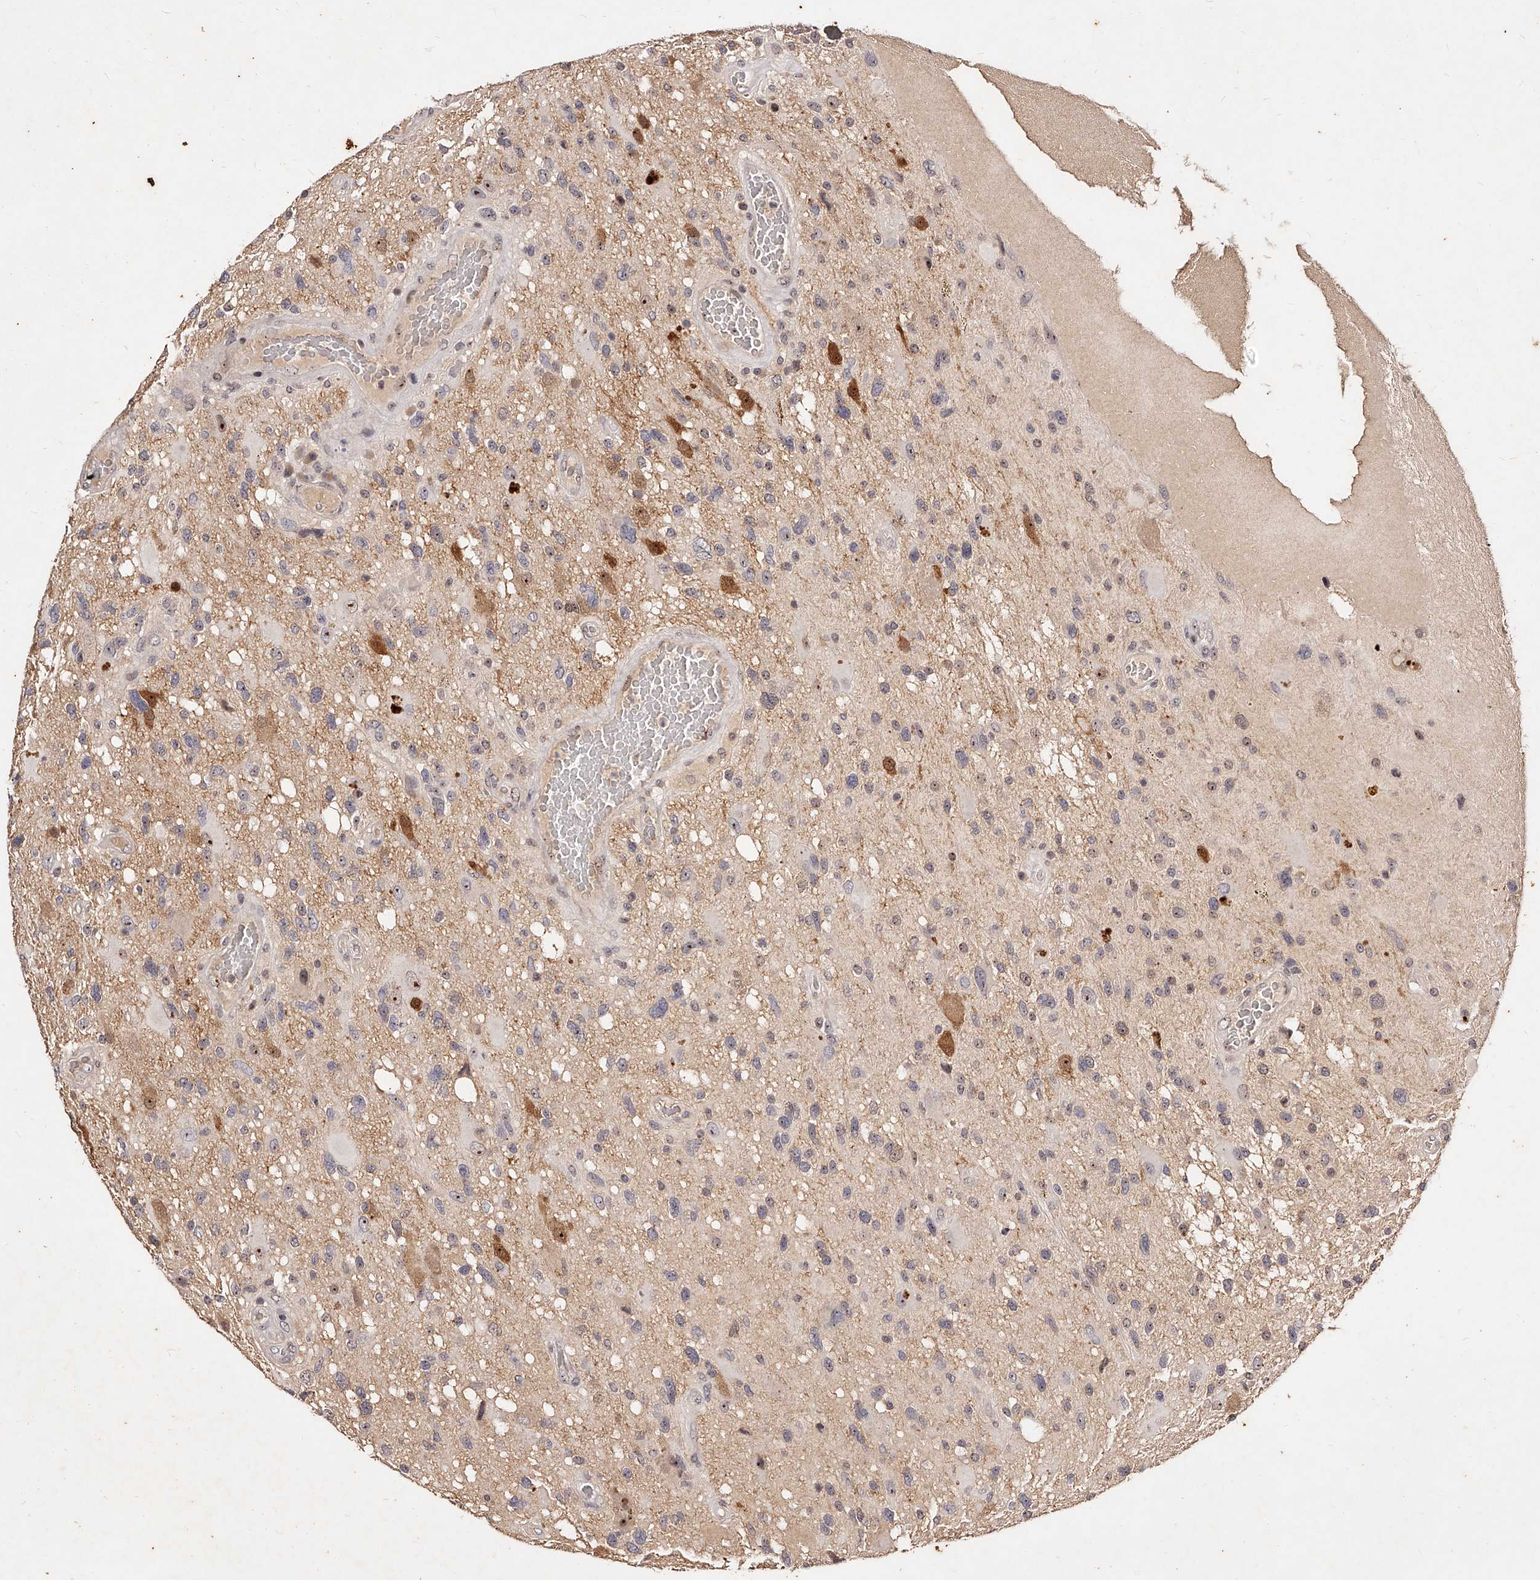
{"staining": {"intensity": "negative", "quantity": "none", "location": "none"}, "tissue": "glioma", "cell_type": "Tumor cells", "image_type": "cancer", "snomed": [{"axis": "morphology", "description": "Glioma, malignant, High grade"}, {"axis": "topography", "description": "Brain"}], "caption": "There is no significant positivity in tumor cells of glioma.", "gene": "PHACTR1", "patient": {"sex": "male", "age": 33}}